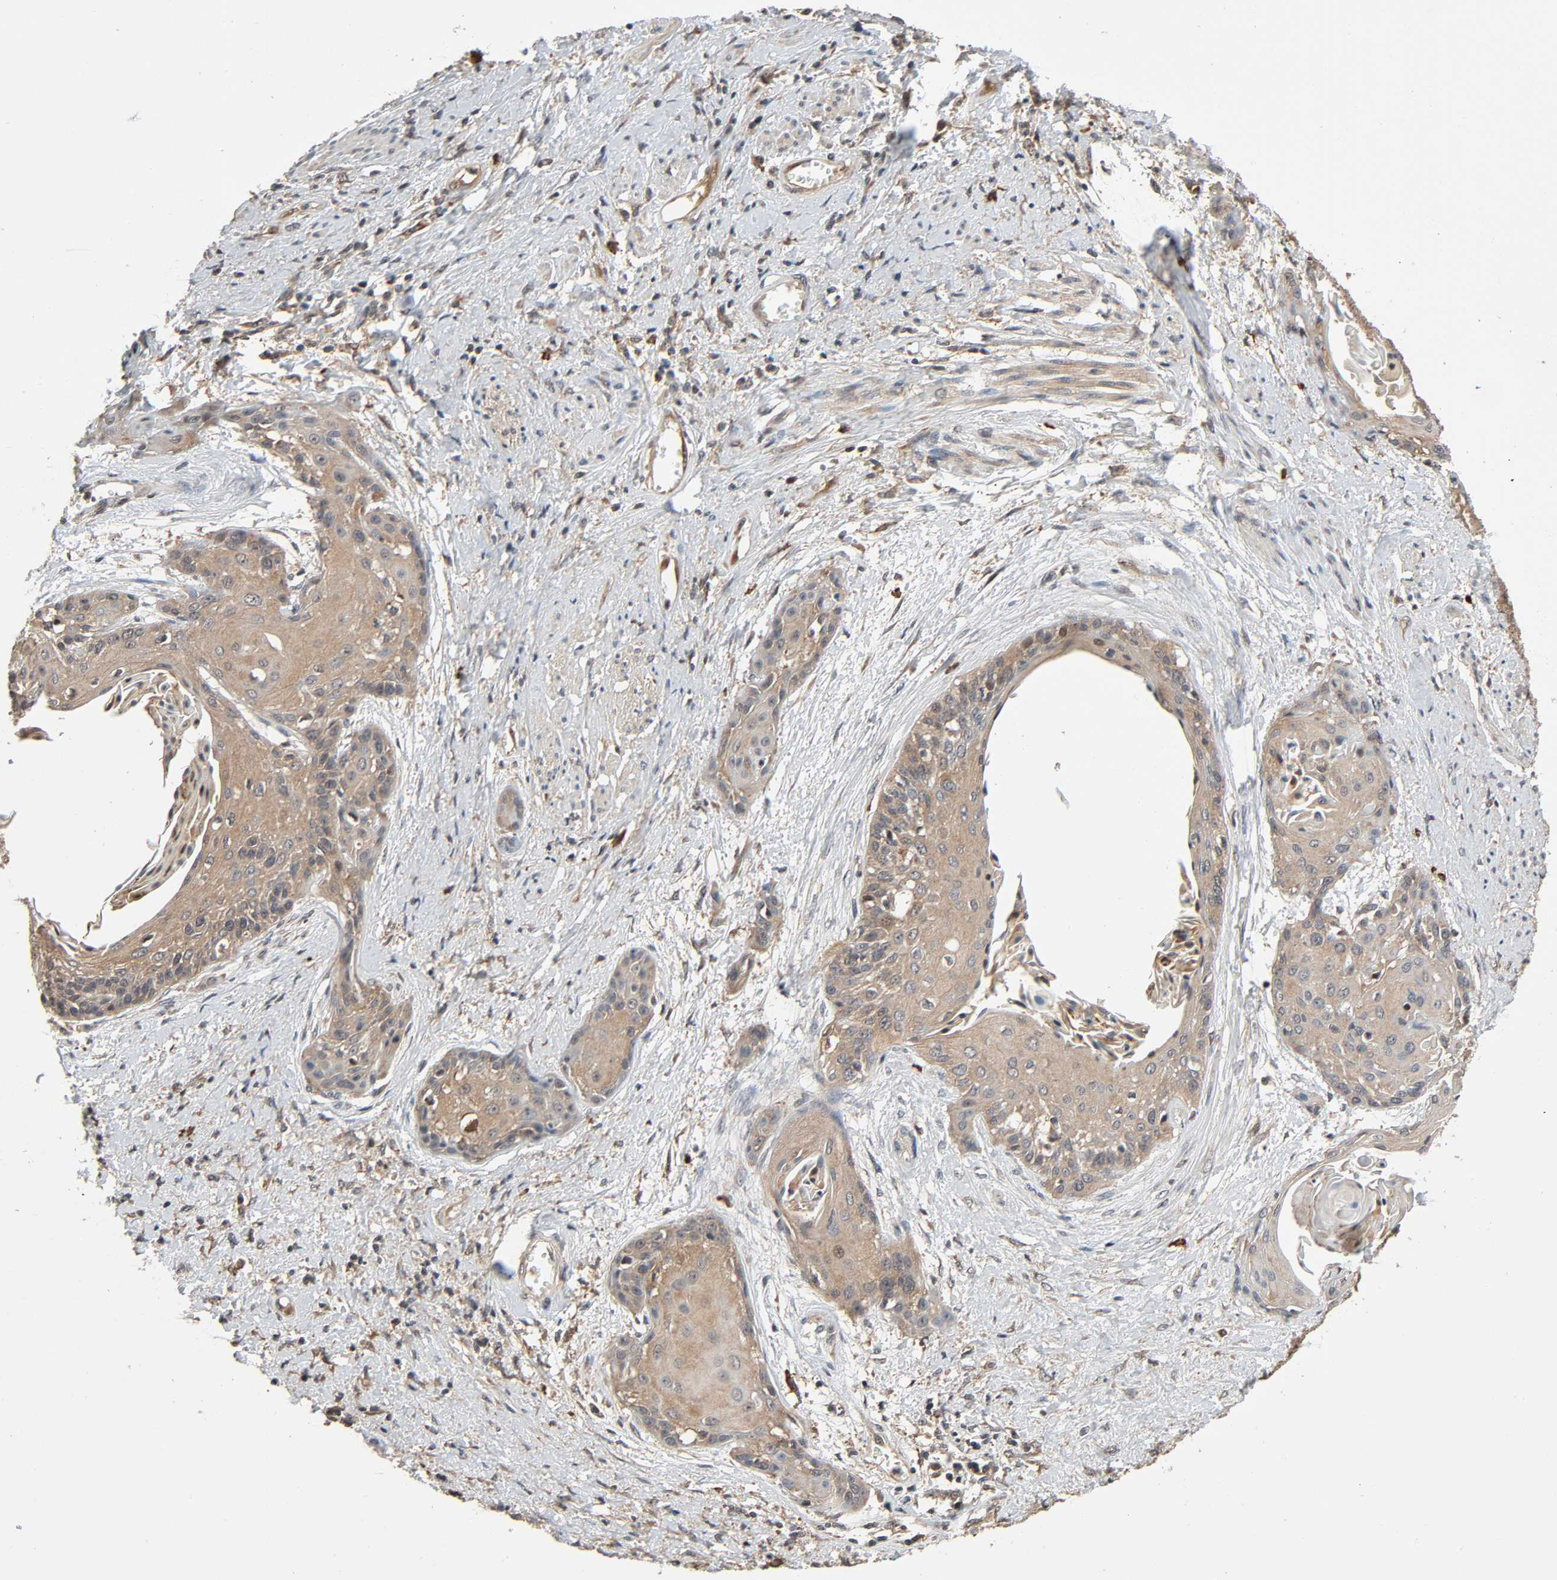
{"staining": {"intensity": "moderate", "quantity": ">75%", "location": "cytoplasmic/membranous"}, "tissue": "cervical cancer", "cell_type": "Tumor cells", "image_type": "cancer", "snomed": [{"axis": "morphology", "description": "Squamous cell carcinoma, NOS"}, {"axis": "topography", "description": "Cervix"}], "caption": "This image displays IHC staining of cervical cancer (squamous cell carcinoma), with medium moderate cytoplasmic/membranous positivity in about >75% of tumor cells.", "gene": "PPP2R1B", "patient": {"sex": "female", "age": 57}}